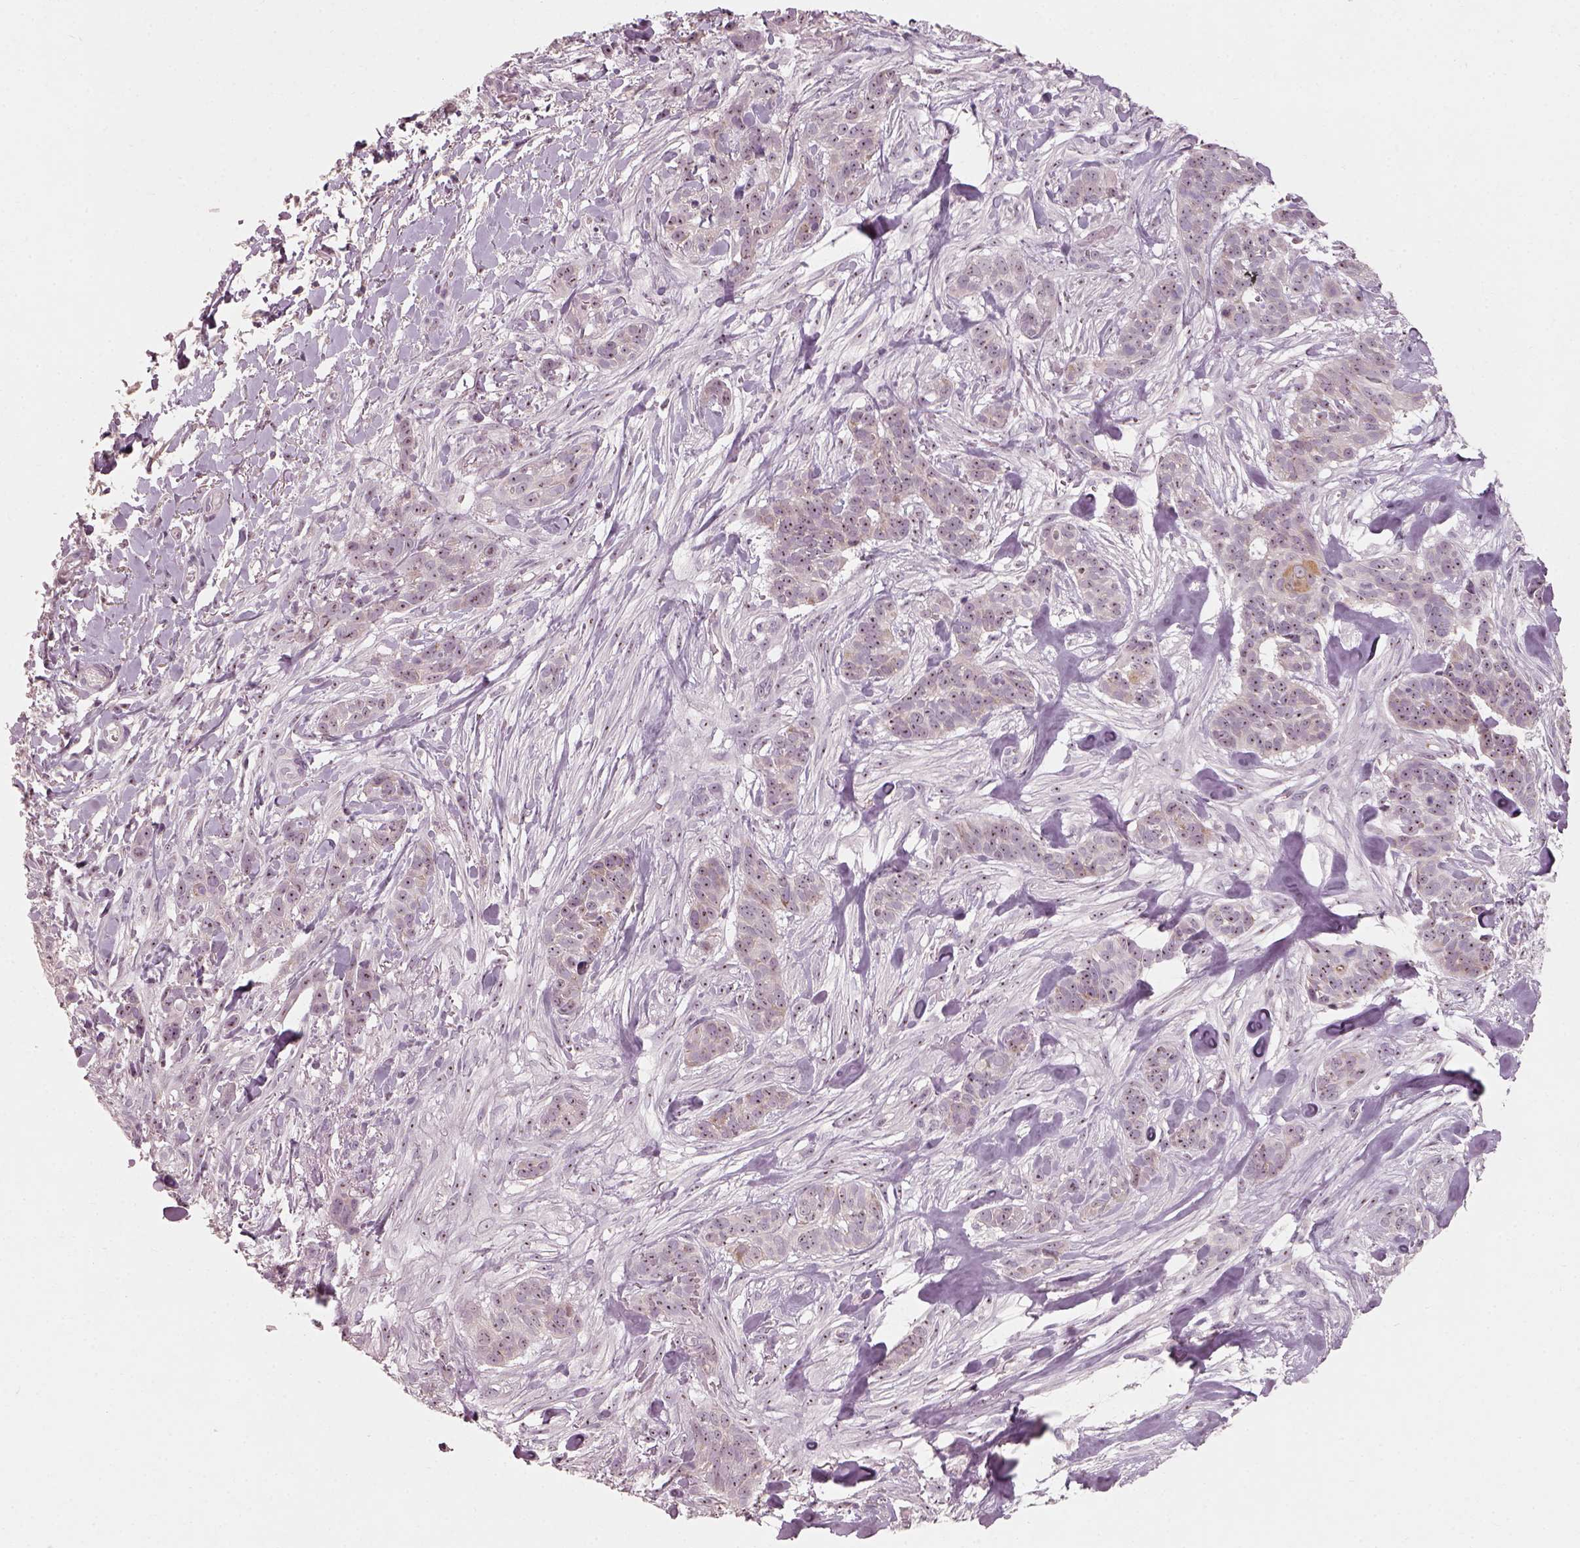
{"staining": {"intensity": "weak", "quantity": ">75%", "location": "nuclear"}, "tissue": "skin cancer", "cell_type": "Tumor cells", "image_type": "cancer", "snomed": [{"axis": "morphology", "description": "Basal cell carcinoma"}, {"axis": "topography", "description": "Skin"}], "caption": "An immunohistochemistry (IHC) histopathology image of tumor tissue is shown. Protein staining in brown shows weak nuclear positivity in skin cancer (basal cell carcinoma) within tumor cells. The protein is shown in brown color, while the nuclei are stained blue.", "gene": "CDS1", "patient": {"sex": "male", "age": 87}}